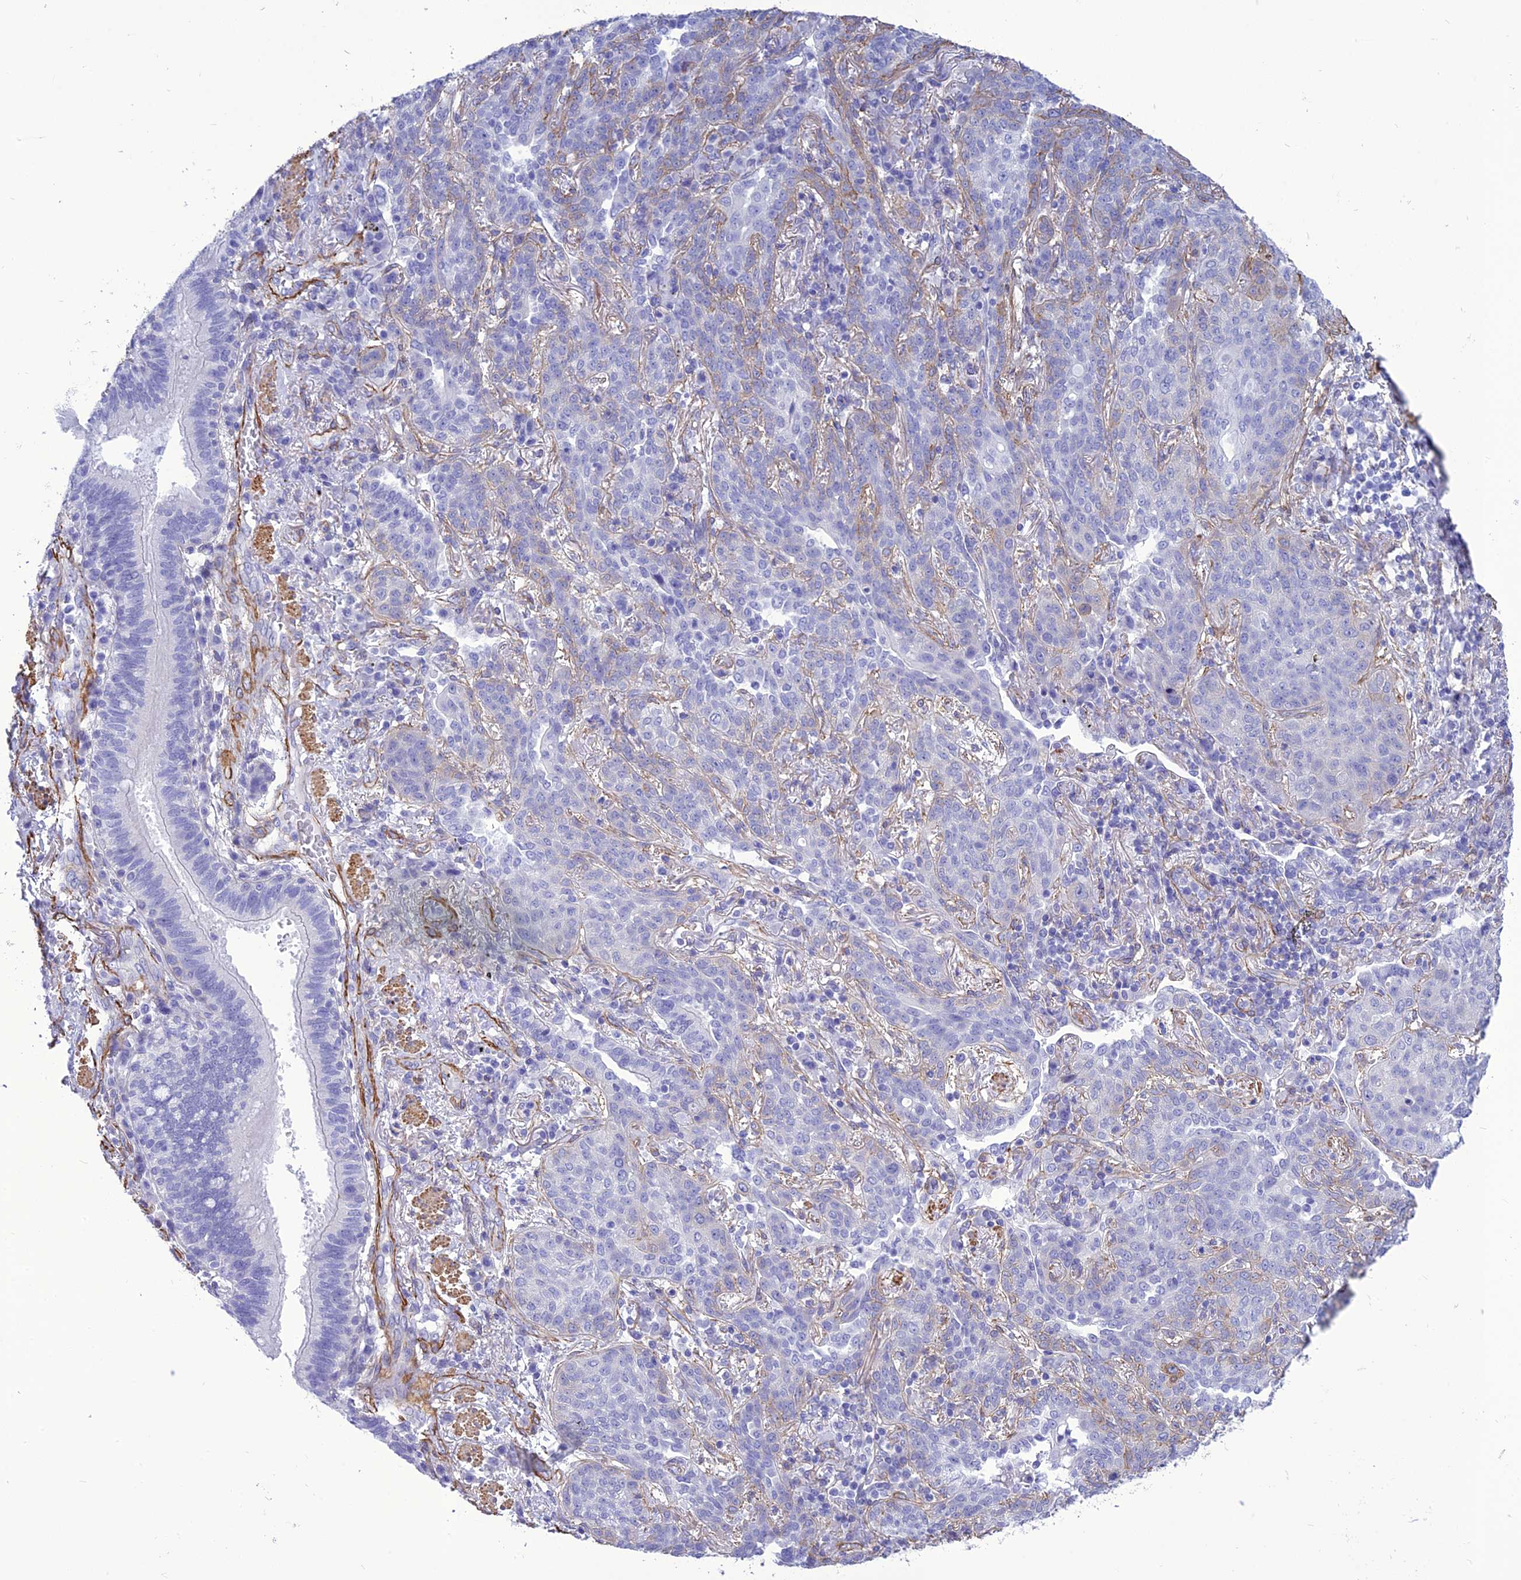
{"staining": {"intensity": "negative", "quantity": "none", "location": "none"}, "tissue": "lung cancer", "cell_type": "Tumor cells", "image_type": "cancer", "snomed": [{"axis": "morphology", "description": "Squamous cell carcinoma, NOS"}, {"axis": "topography", "description": "Lung"}], "caption": "IHC of human lung squamous cell carcinoma exhibits no staining in tumor cells. Nuclei are stained in blue.", "gene": "NKD1", "patient": {"sex": "female", "age": 70}}